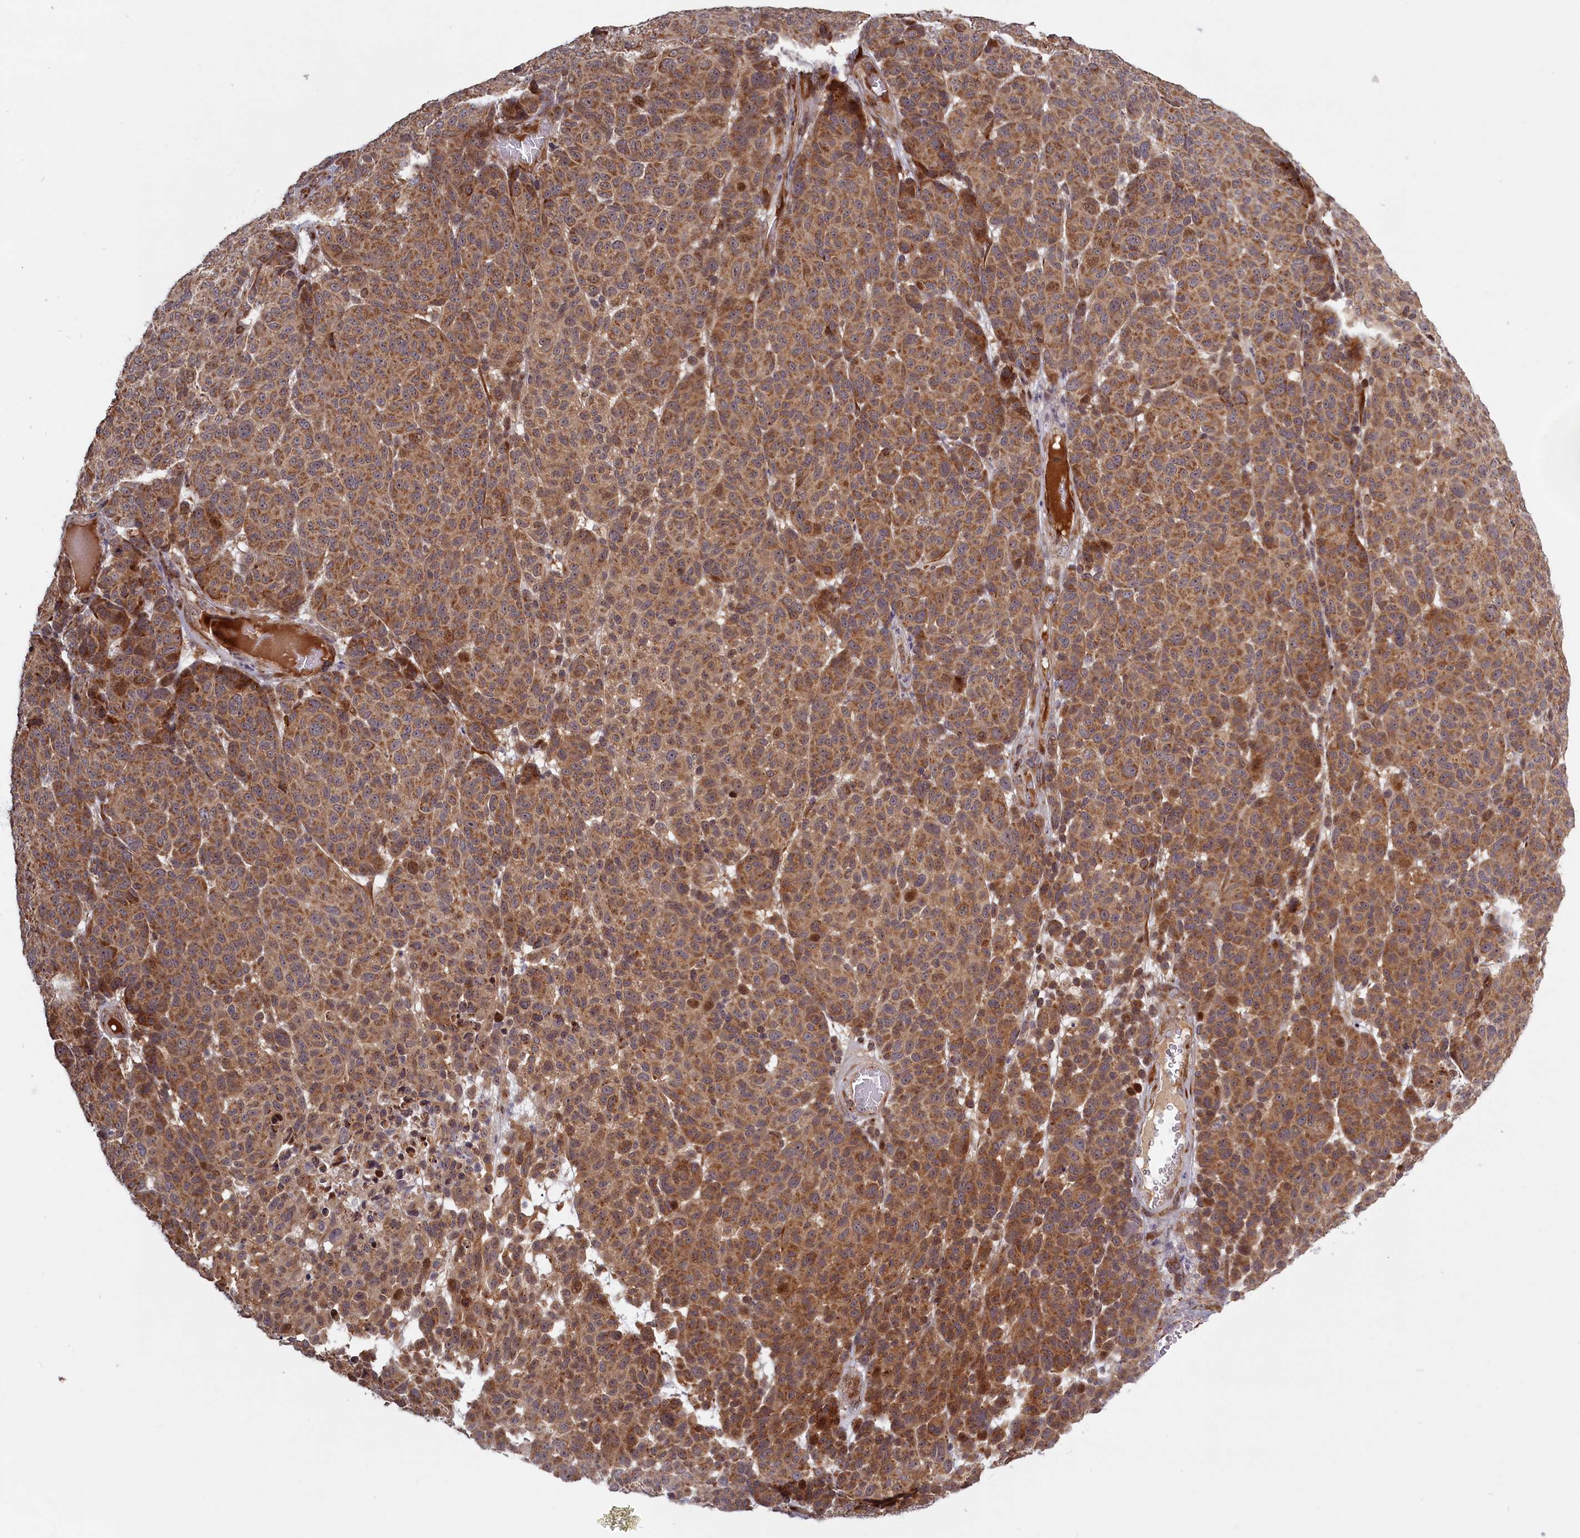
{"staining": {"intensity": "moderate", "quantity": ">75%", "location": "cytoplasmic/membranous"}, "tissue": "melanoma", "cell_type": "Tumor cells", "image_type": "cancer", "snomed": [{"axis": "morphology", "description": "Malignant melanoma, NOS"}, {"axis": "topography", "description": "Skin"}], "caption": "Human malignant melanoma stained for a protein (brown) exhibits moderate cytoplasmic/membranous positive positivity in approximately >75% of tumor cells.", "gene": "PLA2G10", "patient": {"sex": "male", "age": 49}}